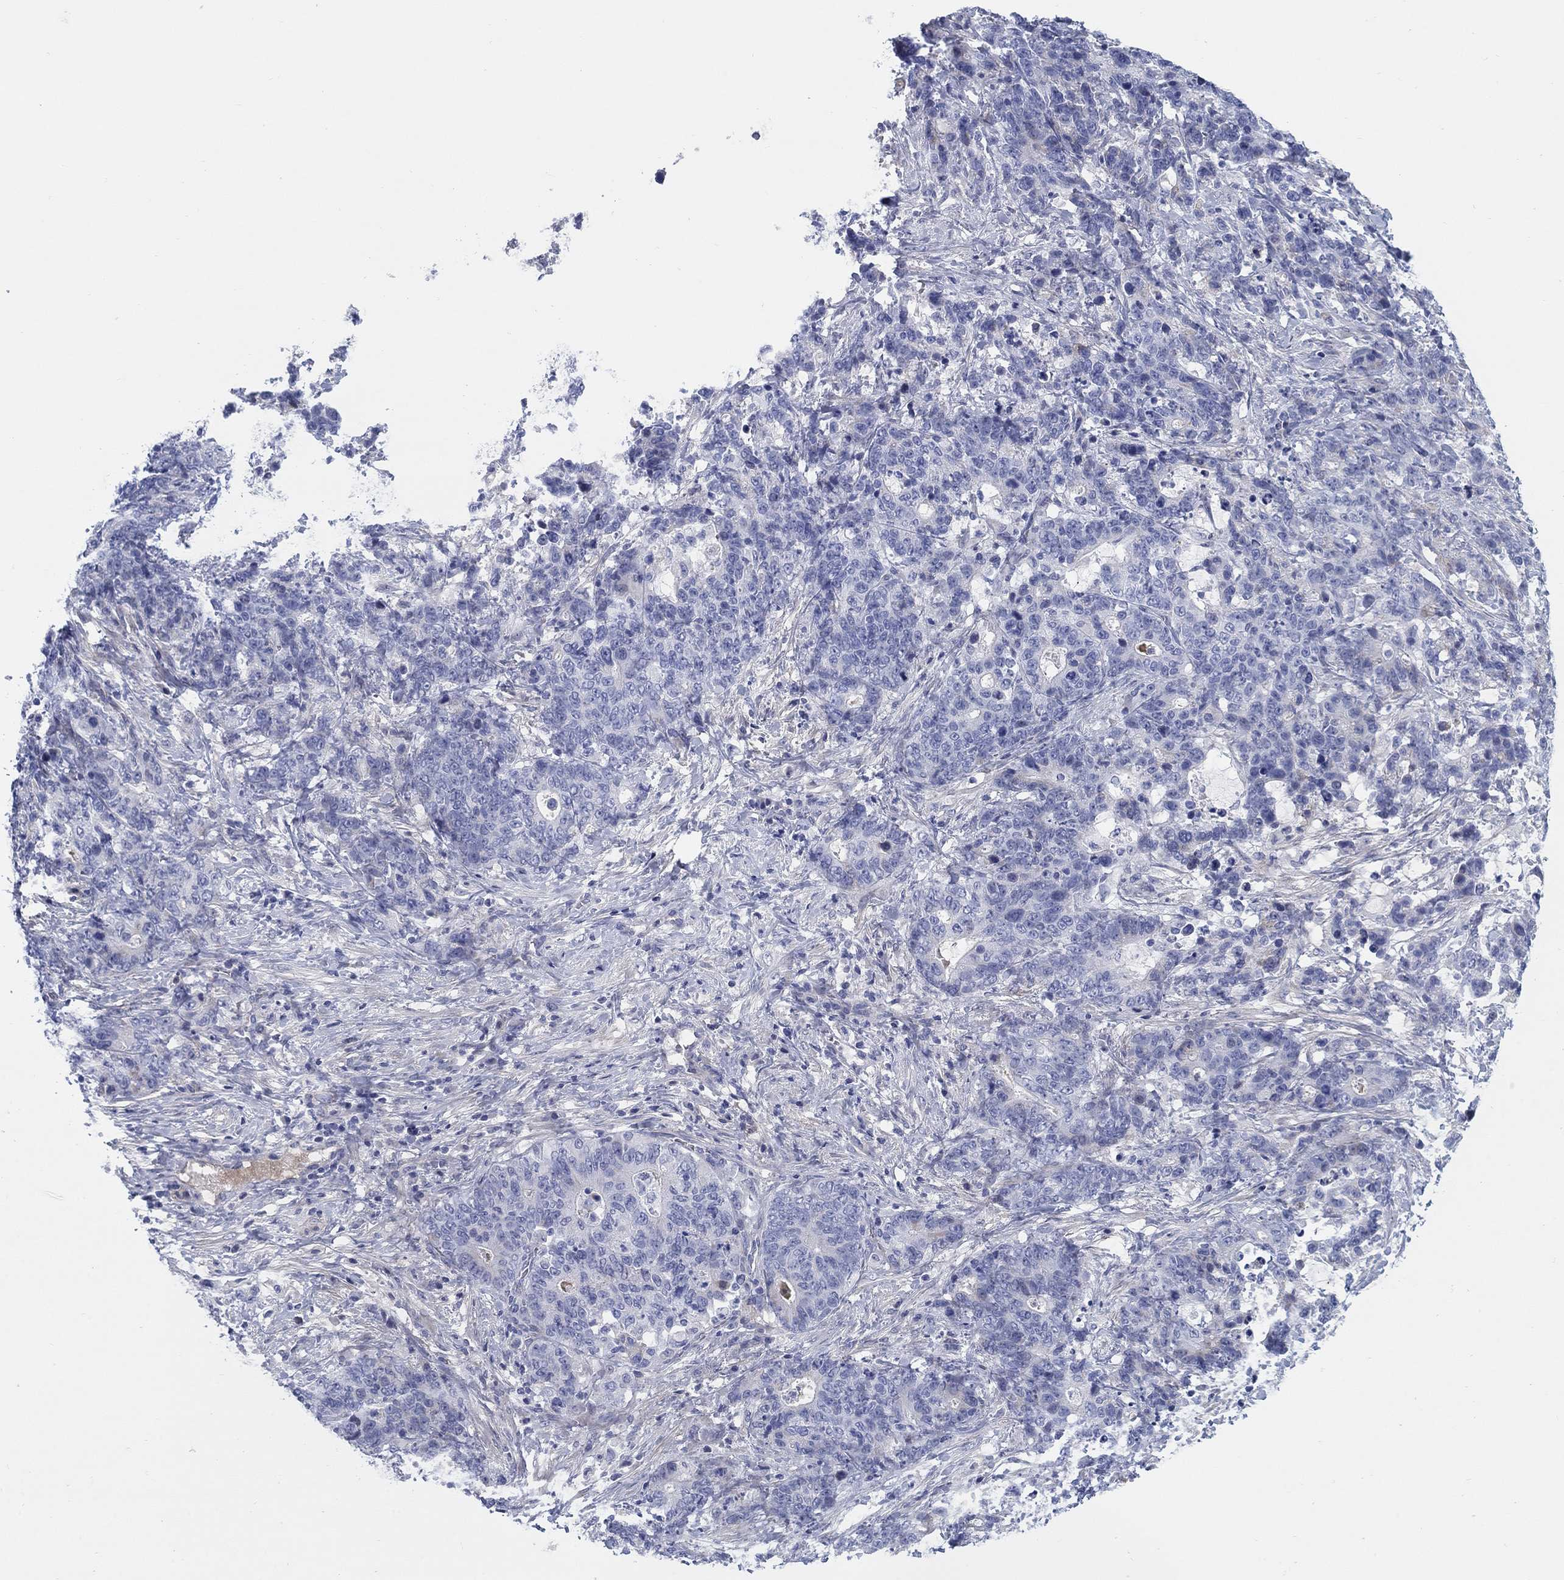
{"staining": {"intensity": "negative", "quantity": "none", "location": "none"}, "tissue": "stomach cancer", "cell_type": "Tumor cells", "image_type": "cancer", "snomed": [{"axis": "morphology", "description": "Normal tissue, NOS"}, {"axis": "morphology", "description": "Adenocarcinoma, NOS"}, {"axis": "topography", "description": "Stomach"}], "caption": "Immunohistochemical staining of human adenocarcinoma (stomach) shows no significant positivity in tumor cells.", "gene": "HEATR4", "patient": {"sex": "female", "age": 64}}